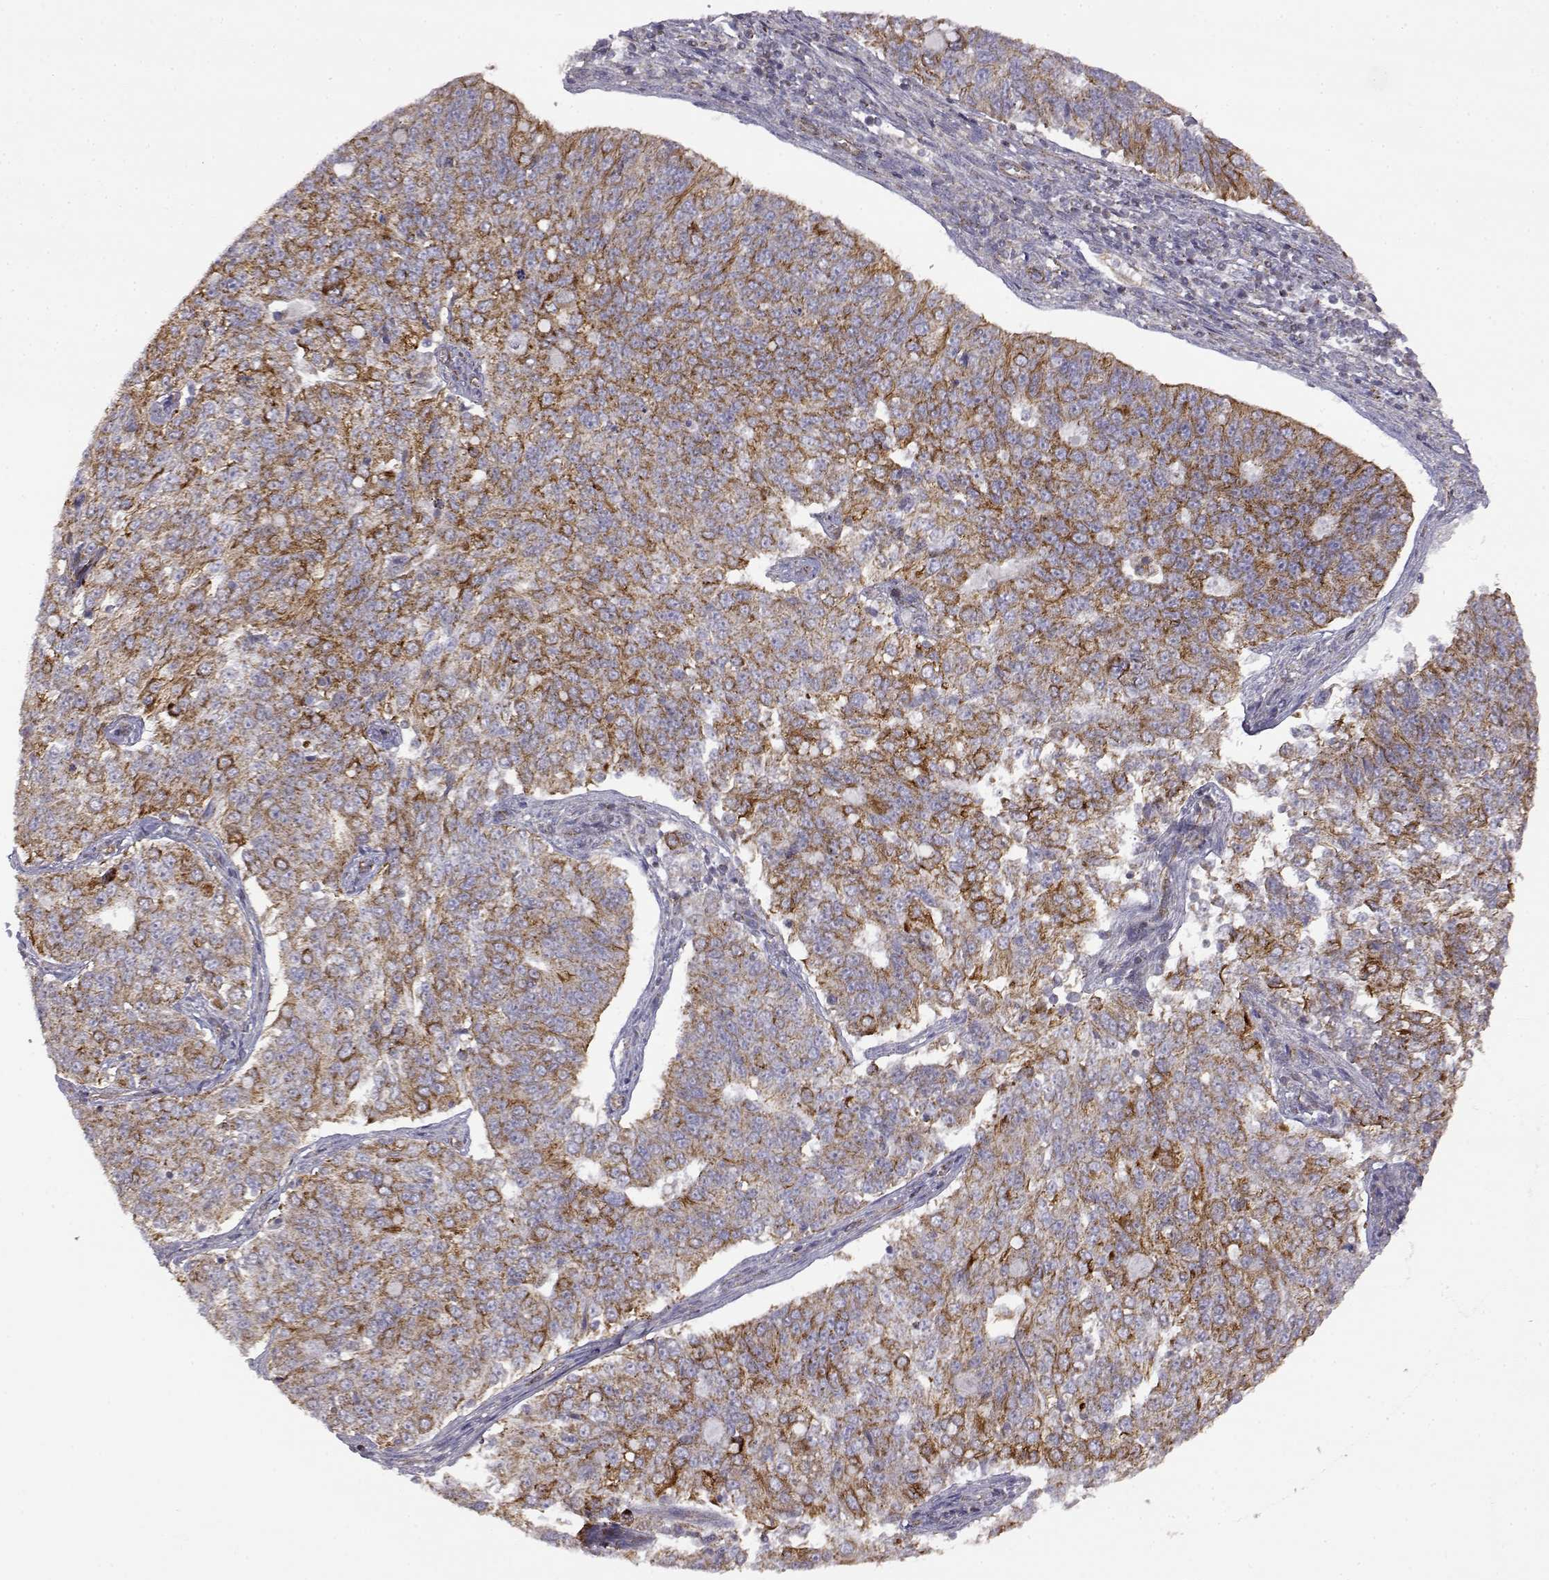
{"staining": {"intensity": "moderate", "quantity": "25%-75%", "location": "cytoplasmic/membranous"}, "tissue": "endometrial cancer", "cell_type": "Tumor cells", "image_type": "cancer", "snomed": [{"axis": "morphology", "description": "Adenocarcinoma, NOS"}, {"axis": "topography", "description": "Endometrium"}], "caption": "Moderate cytoplasmic/membranous protein positivity is identified in approximately 25%-75% of tumor cells in endometrial cancer (adenocarcinoma).", "gene": "DDC", "patient": {"sex": "female", "age": 43}}